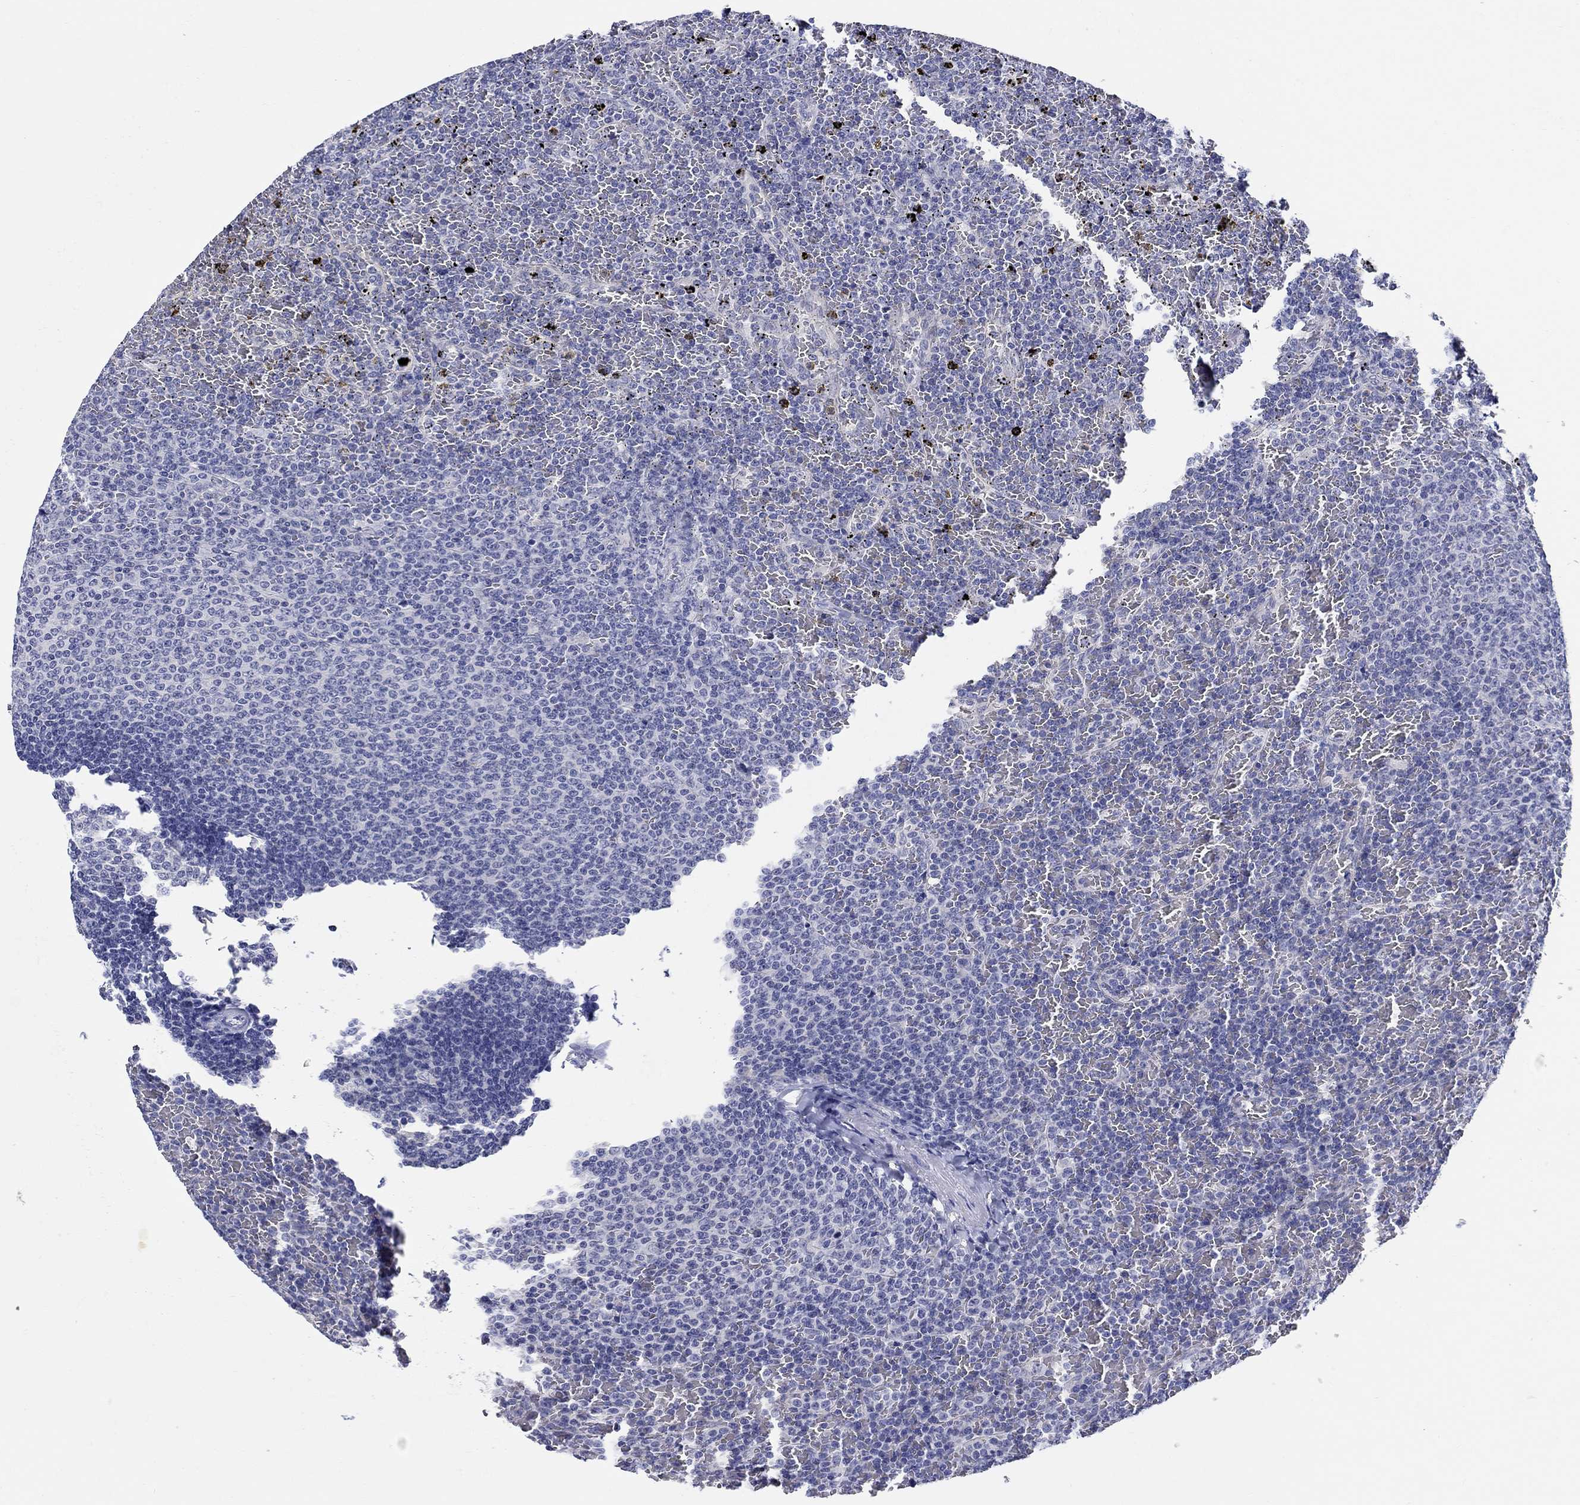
{"staining": {"intensity": "negative", "quantity": "none", "location": "none"}, "tissue": "lymphoma", "cell_type": "Tumor cells", "image_type": "cancer", "snomed": [{"axis": "morphology", "description": "Malignant lymphoma, non-Hodgkin's type, Low grade"}, {"axis": "topography", "description": "Spleen"}], "caption": "This is an immunohistochemistry micrograph of malignant lymphoma, non-Hodgkin's type (low-grade). There is no staining in tumor cells.", "gene": "SLC30A3", "patient": {"sex": "female", "age": 77}}